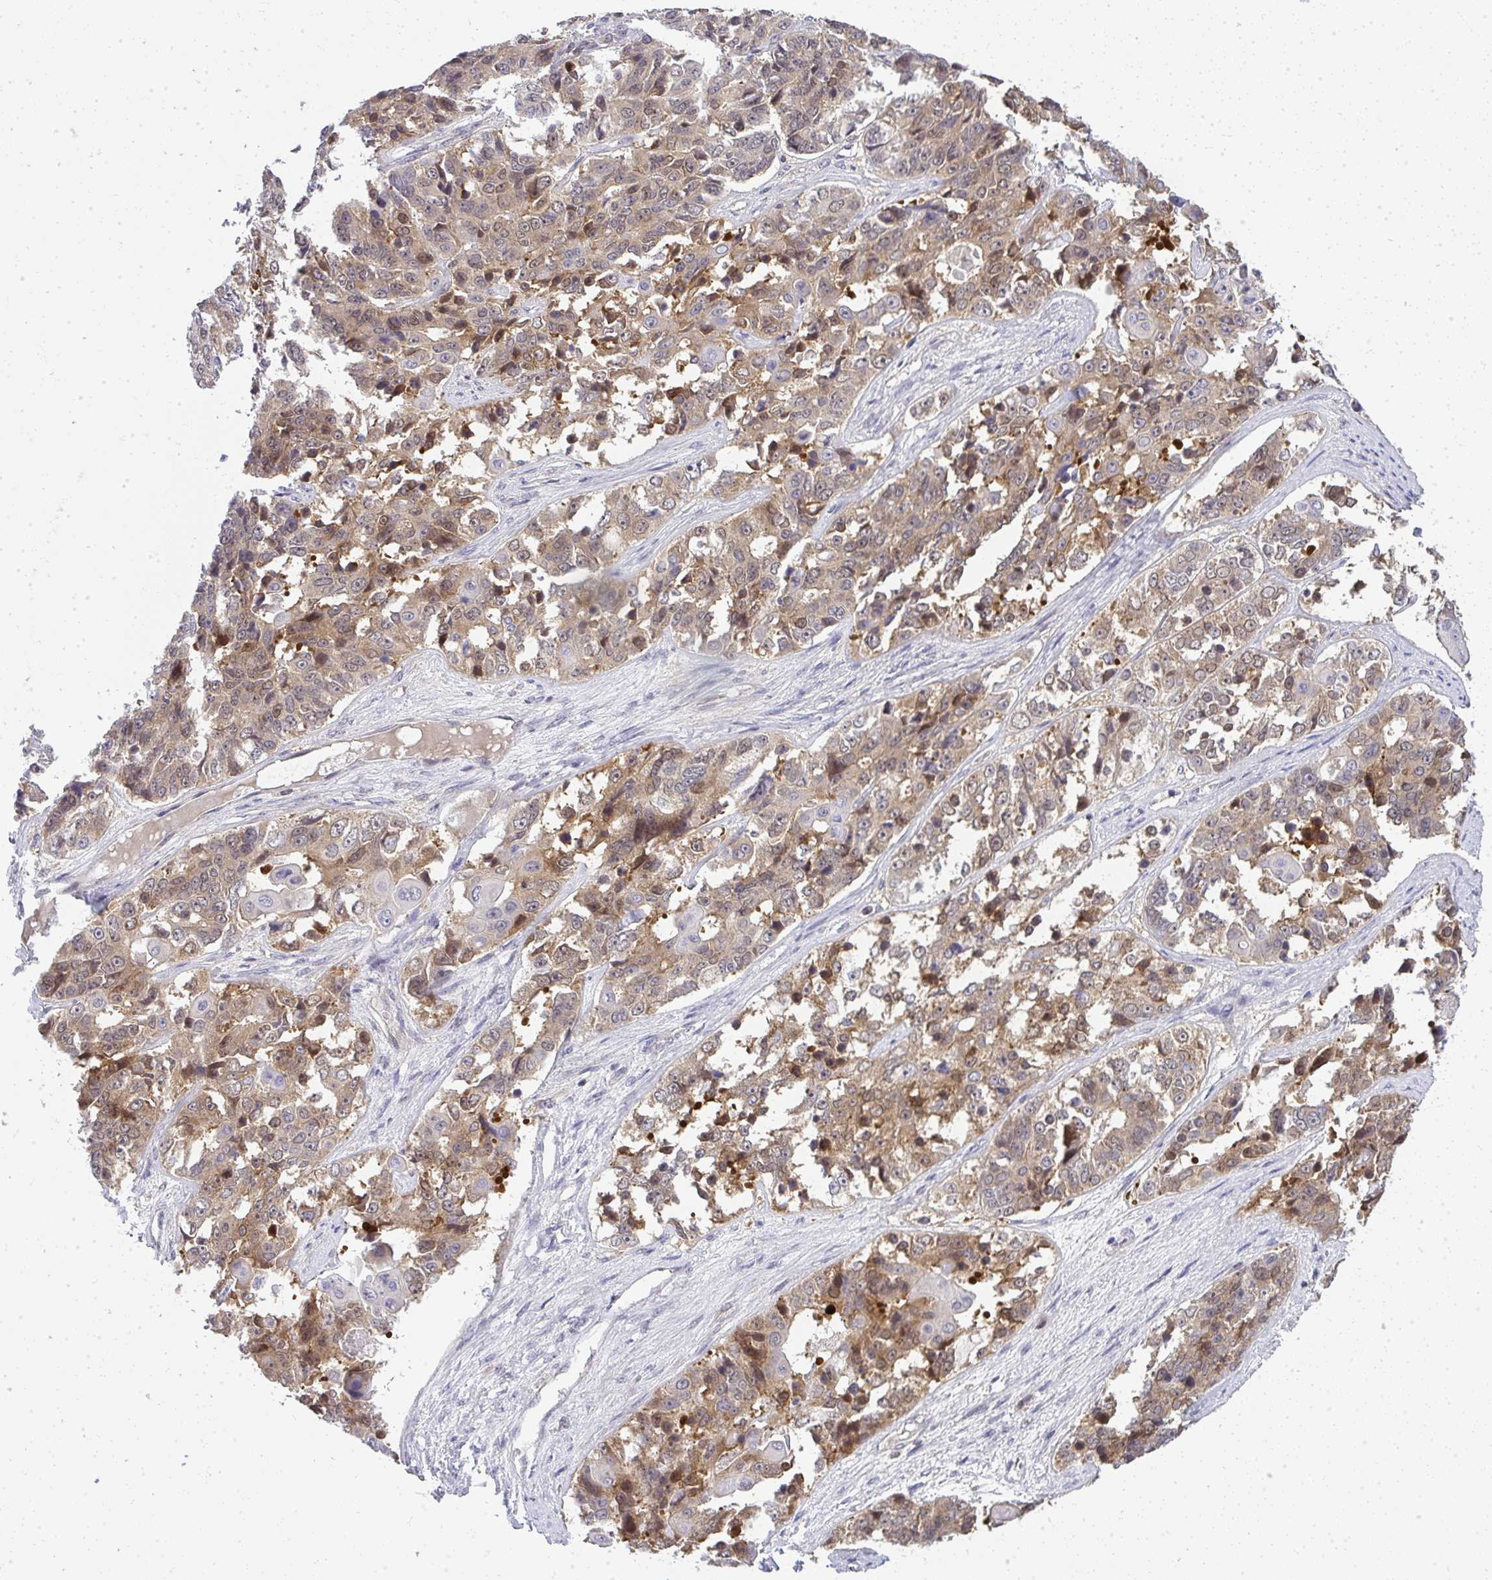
{"staining": {"intensity": "weak", "quantity": ">75%", "location": "cytoplasmic/membranous"}, "tissue": "ovarian cancer", "cell_type": "Tumor cells", "image_type": "cancer", "snomed": [{"axis": "morphology", "description": "Carcinoma, endometroid"}, {"axis": "topography", "description": "Ovary"}], "caption": "Immunohistochemistry (IHC) of ovarian endometroid carcinoma shows low levels of weak cytoplasmic/membranous positivity in approximately >75% of tumor cells.", "gene": "HDHD2", "patient": {"sex": "female", "age": 51}}